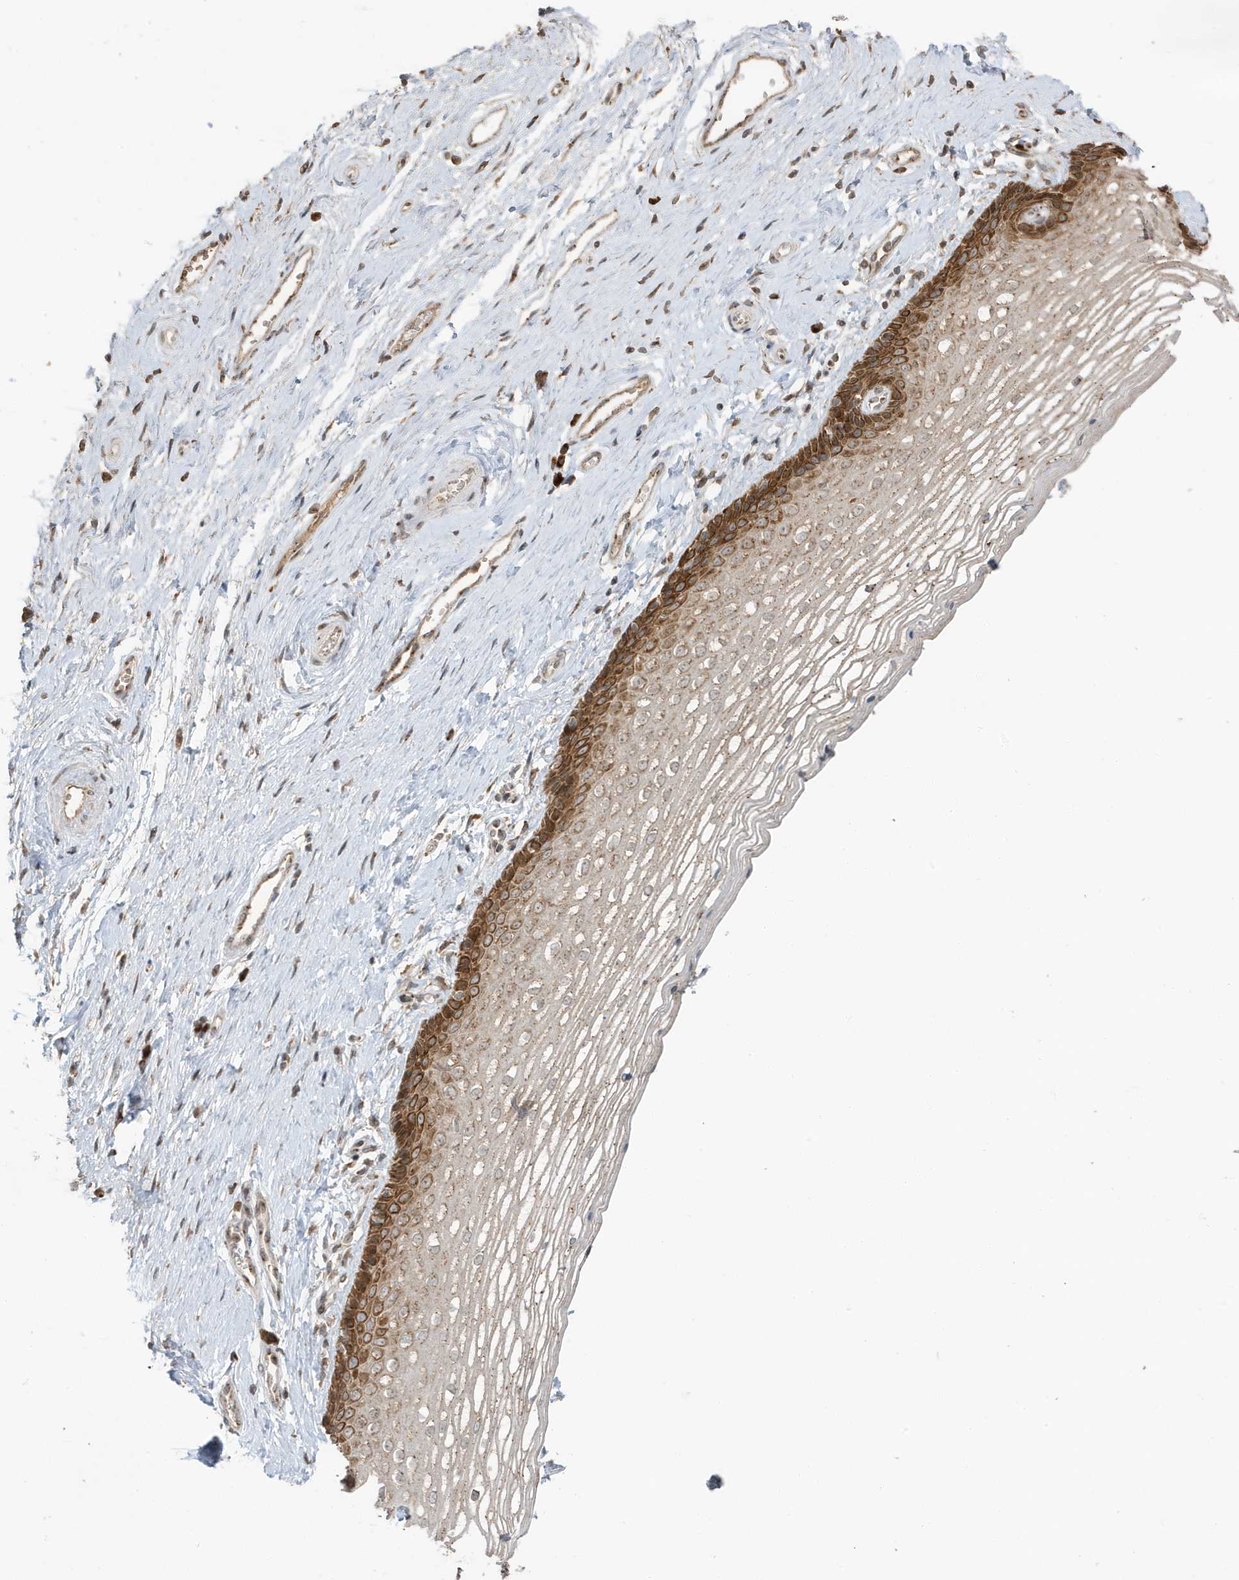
{"staining": {"intensity": "strong", "quantity": "25%-75%", "location": "cytoplasmic/membranous"}, "tissue": "vagina", "cell_type": "Squamous epithelial cells", "image_type": "normal", "snomed": [{"axis": "morphology", "description": "Normal tissue, NOS"}, {"axis": "topography", "description": "Vagina"}], "caption": "Benign vagina exhibits strong cytoplasmic/membranous positivity in approximately 25%-75% of squamous epithelial cells, visualized by immunohistochemistry. (brown staining indicates protein expression, while blue staining denotes nuclei).", "gene": "RER1", "patient": {"sex": "female", "age": 46}}